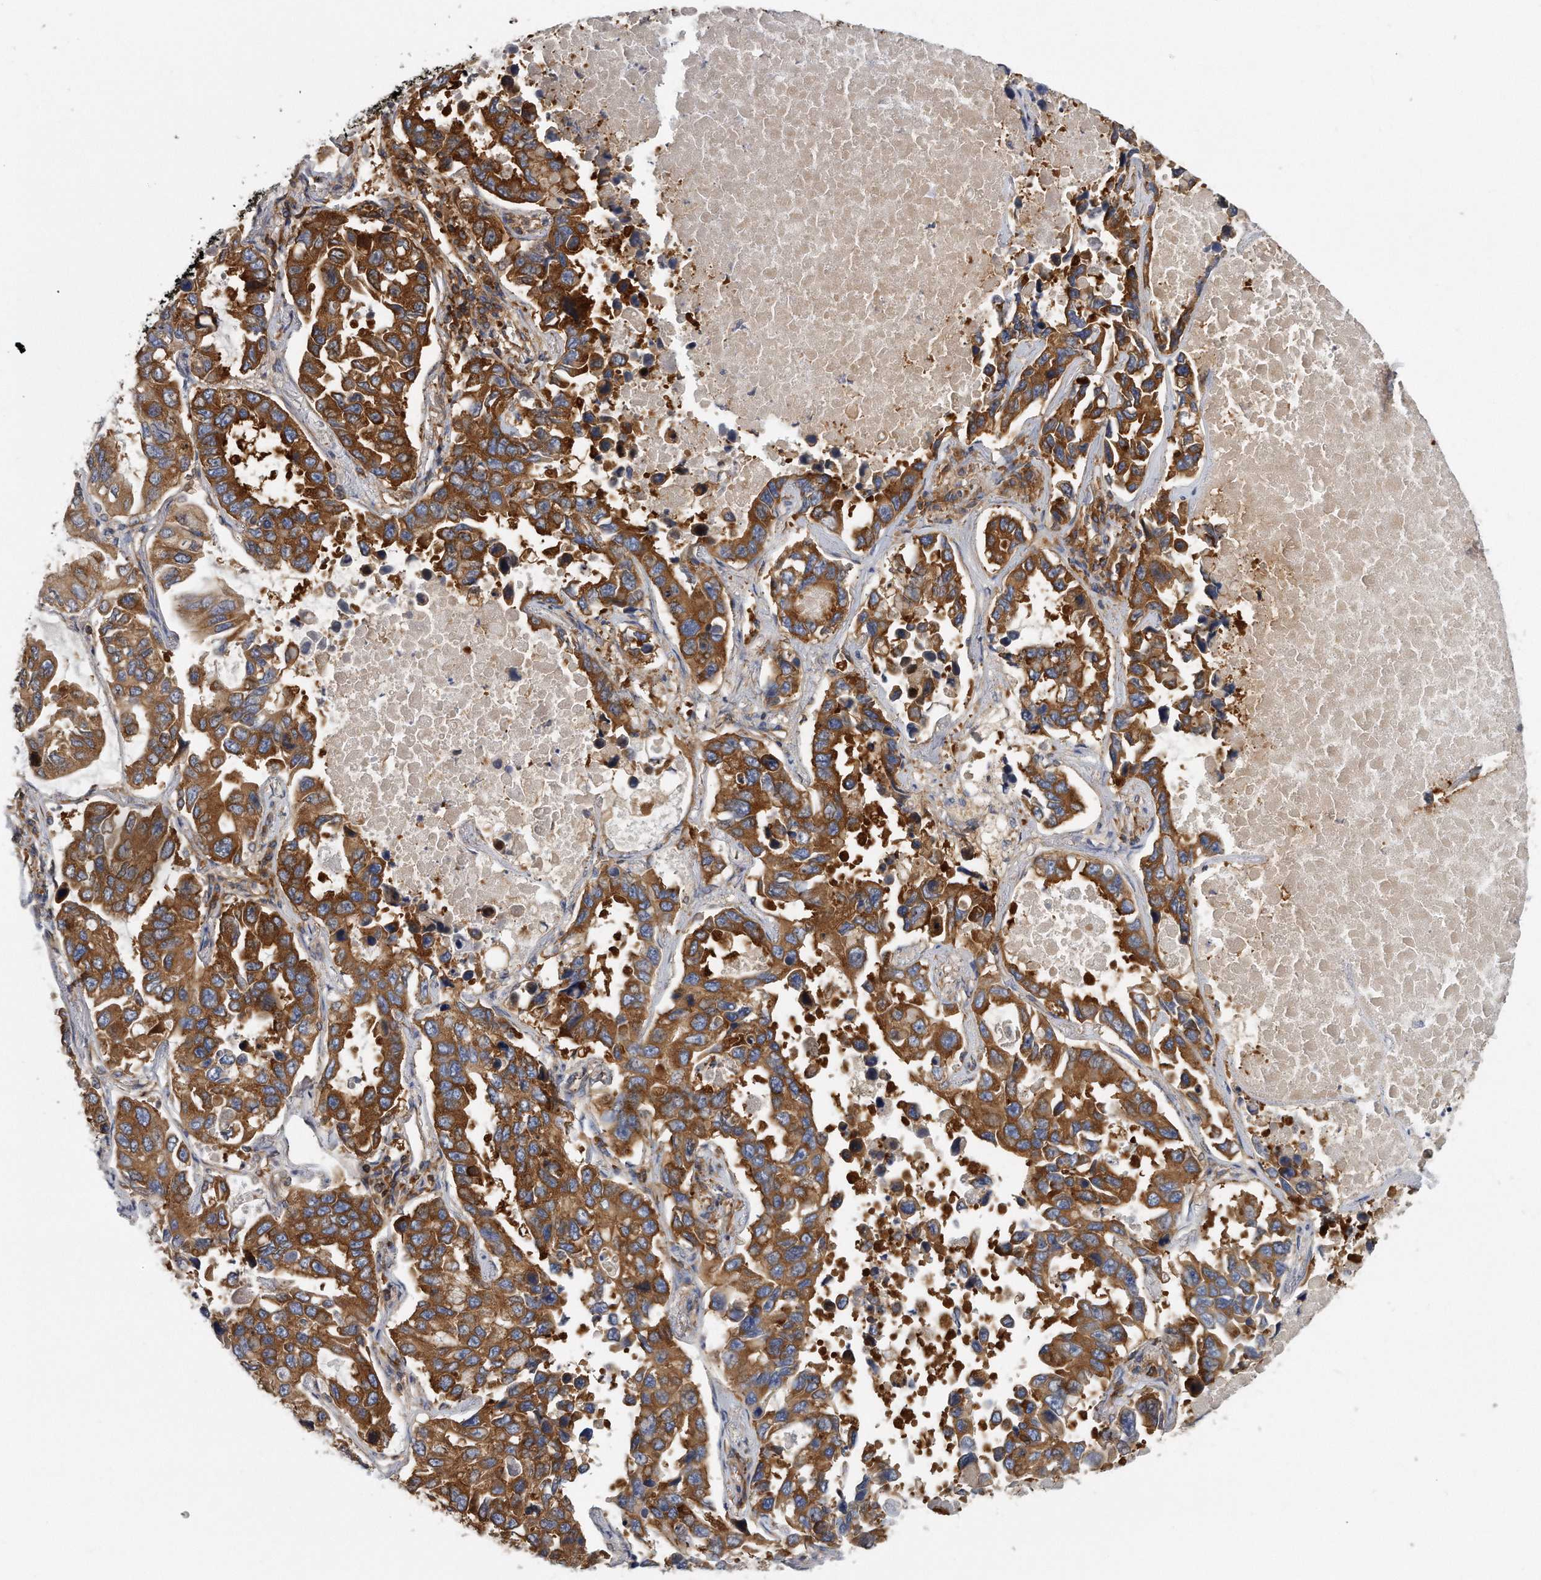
{"staining": {"intensity": "strong", "quantity": ">75%", "location": "cytoplasmic/membranous"}, "tissue": "lung cancer", "cell_type": "Tumor cells", "image_type": "cancer", "snomed": [{"axis": "morphology", "description": "Adenocarcinoma, NOS"}, {"axis": "topography", "description": "Lung"}], "caption": "Lung cancer tissue exhibits strong cytoplasmic/membranous positivity in about >75% of tumor cells, visualized by immunohistochemistry.", "gene": "EIF3I", "patient": {"sex": "male", "age": 64}}